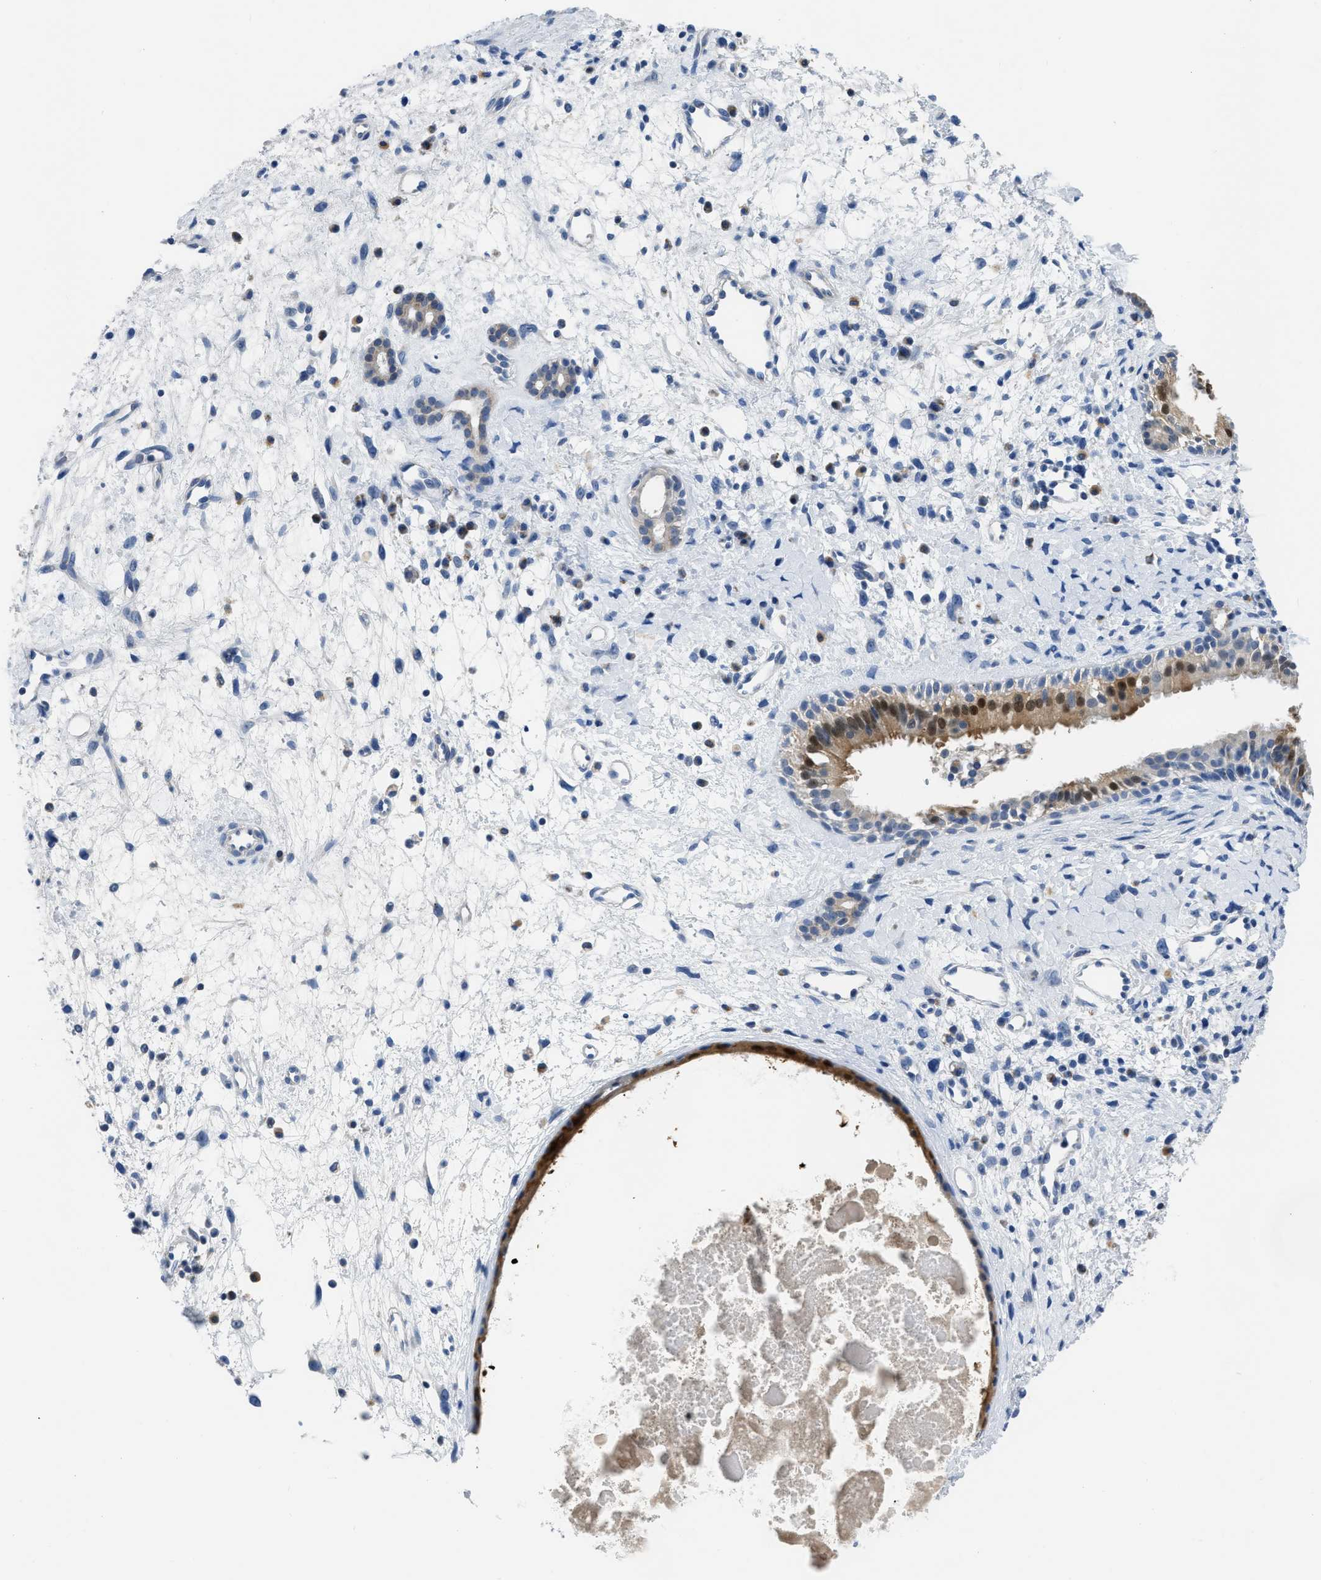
{"staining": {"intensity": "moderate", "quantity": "25%-75%", "location": "cytoplasmic/membranous,nuclear"}, "tissue": "nasopharynx", "cell_type": "Respiratory epithelial cells", "image_type": "normal", "snomed": [{"axis": "morphology", "description": "Normal tissue, NOS"}, {"axis": "topography", "description": "Nasopharynx"}], "caption": "Respiratory epithelial cells demonstrate medium levels of moderate cytoplasmic/membranous,nuclear expression in about 25%-75% of cells in unremarkable human nasopharynx.", "gene": "ETFA", "patient": {"sex": "male", "age": 22}}